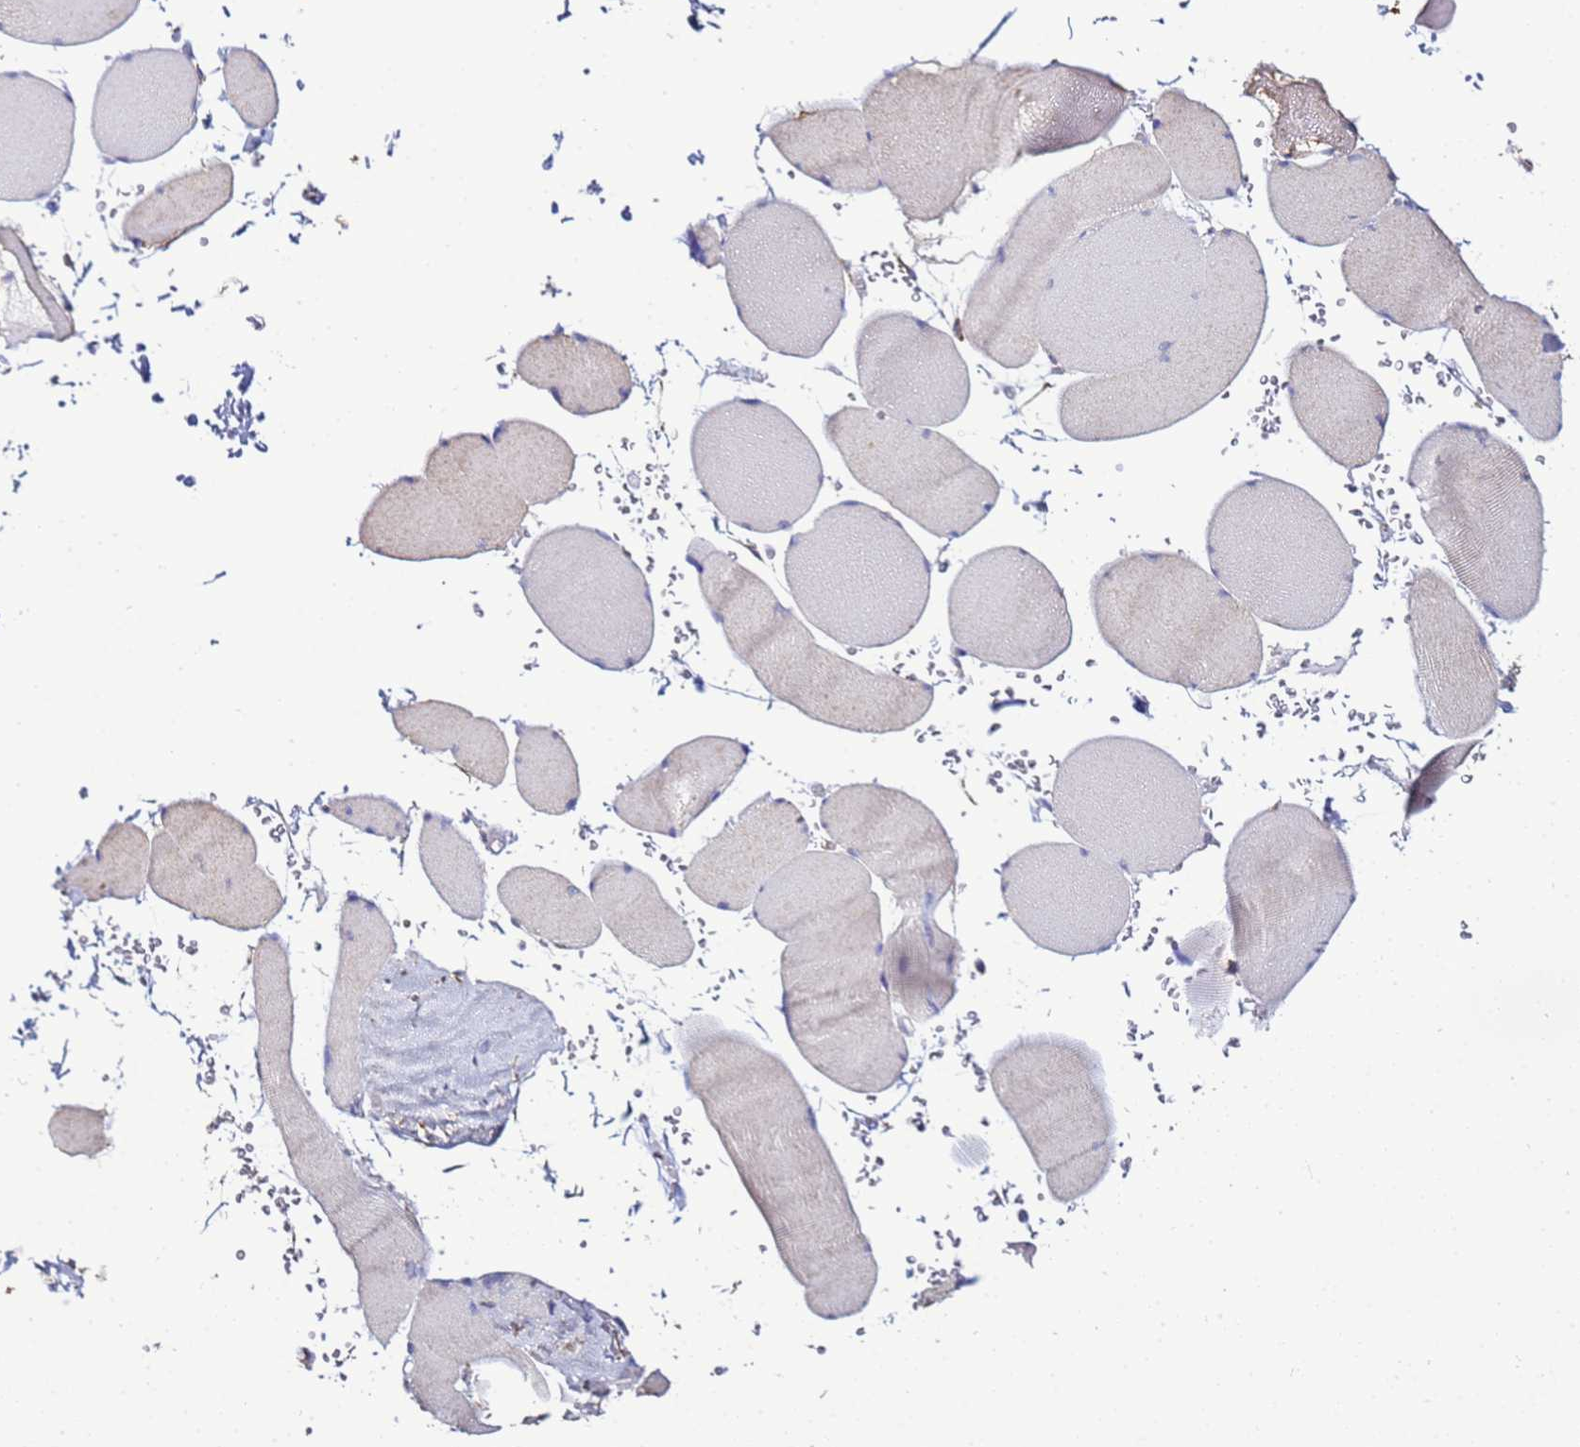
{"staining": {"intensity": "weak", "quantity": "25%-75%", "location": "cytoplasmic/membranous"}, "tissue": "skeletal muscle", "cell_type": "Myocytes", "image_type": "normal", "snomed": [{"axis": "morphology", "description": "Normal tissue, NOS"}, {"axis": "topography", "description": "Skeletal muscle"}, {"axis": "topography", "description": "Head-Neck"}], "caption": "A brown stain shows weak cytoplasmic/membranous expression of a protein in myocytes of normal skeletal muscle.", "gene": "ENOPH1", "patient": {"sex": "male", "age": 66}}